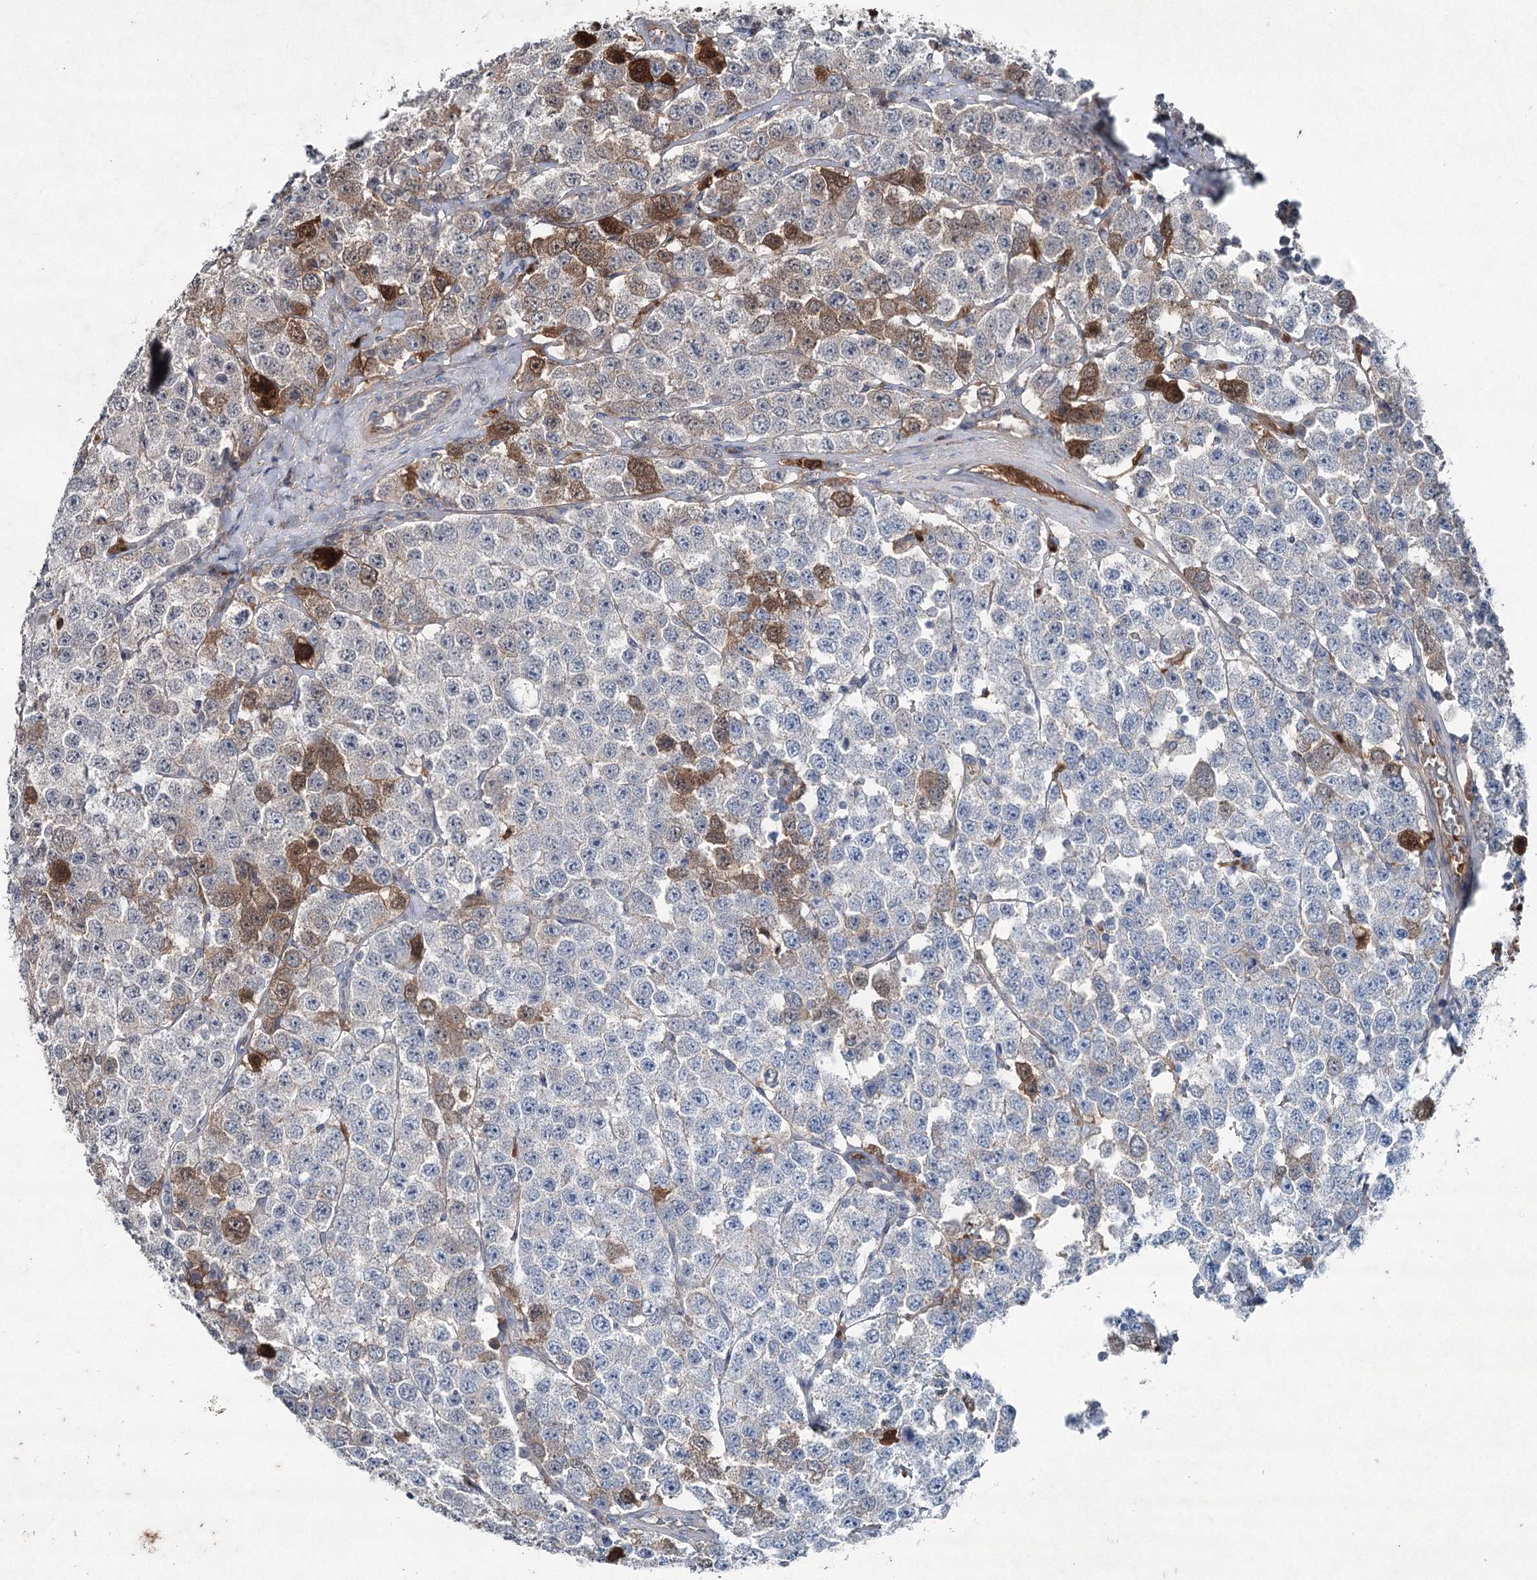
{"staining": {"intensity": "moderate", "quantity": "<25%", "location": "cytoplasmic/membranous"}, "tissue": "testis cancer", "cell_type": "Tumor cells", "image_type": "cancer", "snomed": [{"axis": "morphology", "description": "Seminoma, NOS"}, {"axis": "topography", "description": "Testis"}], "caption": "Protein staining exhibits moderate cytoplasmic/membranous staining in about <25% of tumor cells in seminoma (testis). The staining is performed using DAB (3,3'-diaminobenzidine) brown chromogen to label protein expression. The nuclei are counter-stained blue using hematoxylin.", "gene": "PGLYRP2", "patient": {"sex": "male", "age": 28}}